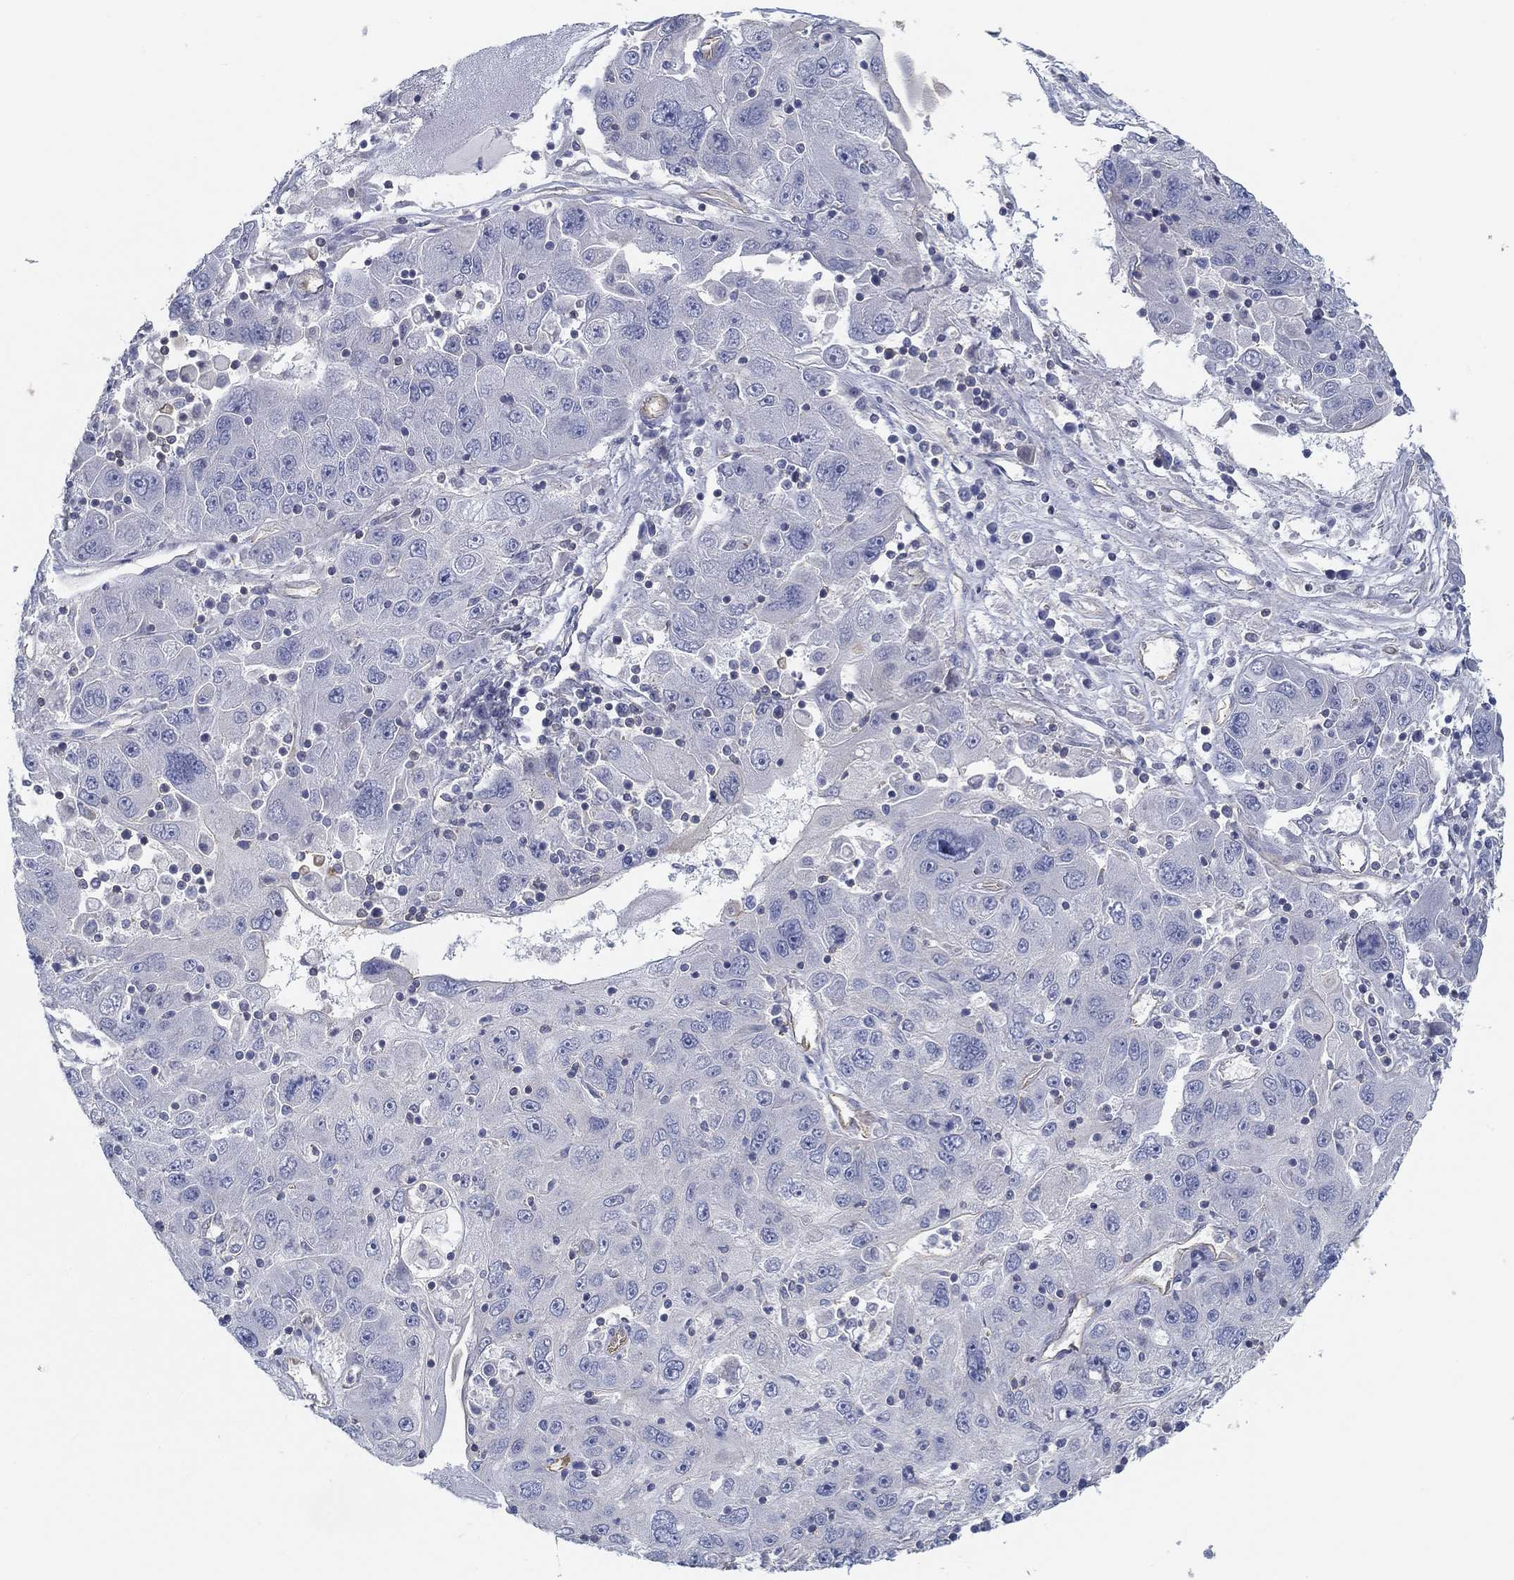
{"staining": {"intensity": "negative", "quantity": "none", "location": "none"}, "tissue": "stomach cancer", "cell_type": "Tumor cells", "image_type": "cancer", "snomed": [{"axis": "morphology", "description": "Adenocarcinoma, NOS"}, {"axis": "topography", "description": "Stomach"}], "caption": "Immunohistochemical staining of stomach cancer (adenocarcinoma) shows no significant staining in tumor cells. Nuclei are stained in blue.", "gene": "BBOF1", "patient": {"sex": "male", "age": 56}}